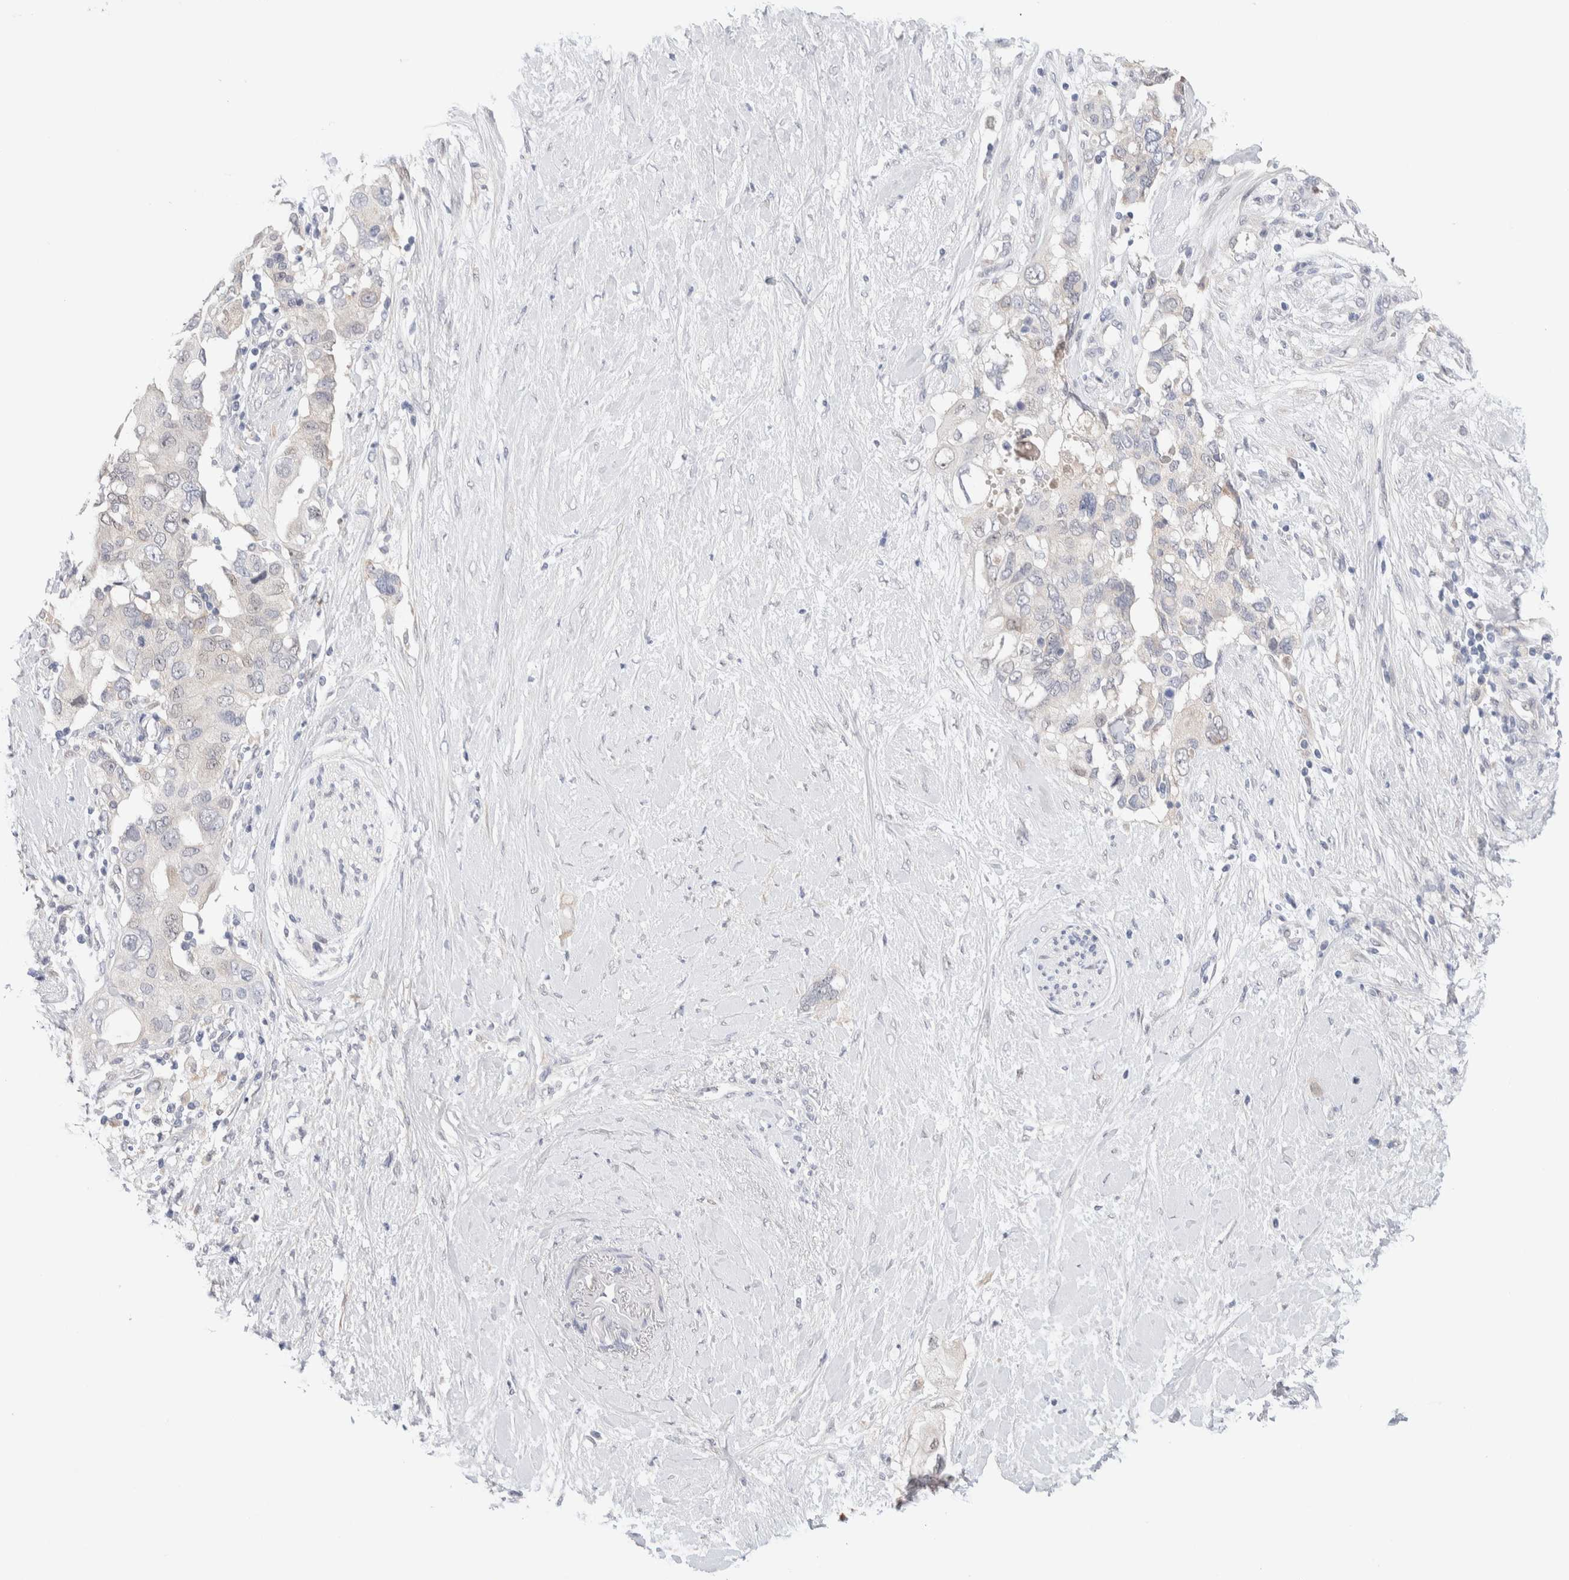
{"staining": {"intensity": "negative", "quantity": "none", "location": "none"}, "tissue": "pancreatic cancer", "cell_type": "Tumor cells", "image_type": "cancer", "snomed": [{"axis": "morphology", "description": "Adenocarcinoma, NOS"}, {"axis": "topography", "description": "Pancreas"}], "caption": "There is no significant expression in tumor cells of adenocarcinoma (pancreatic).", "gene": "DNAJB6", "patient": {"sex": "female", "age": 56}}